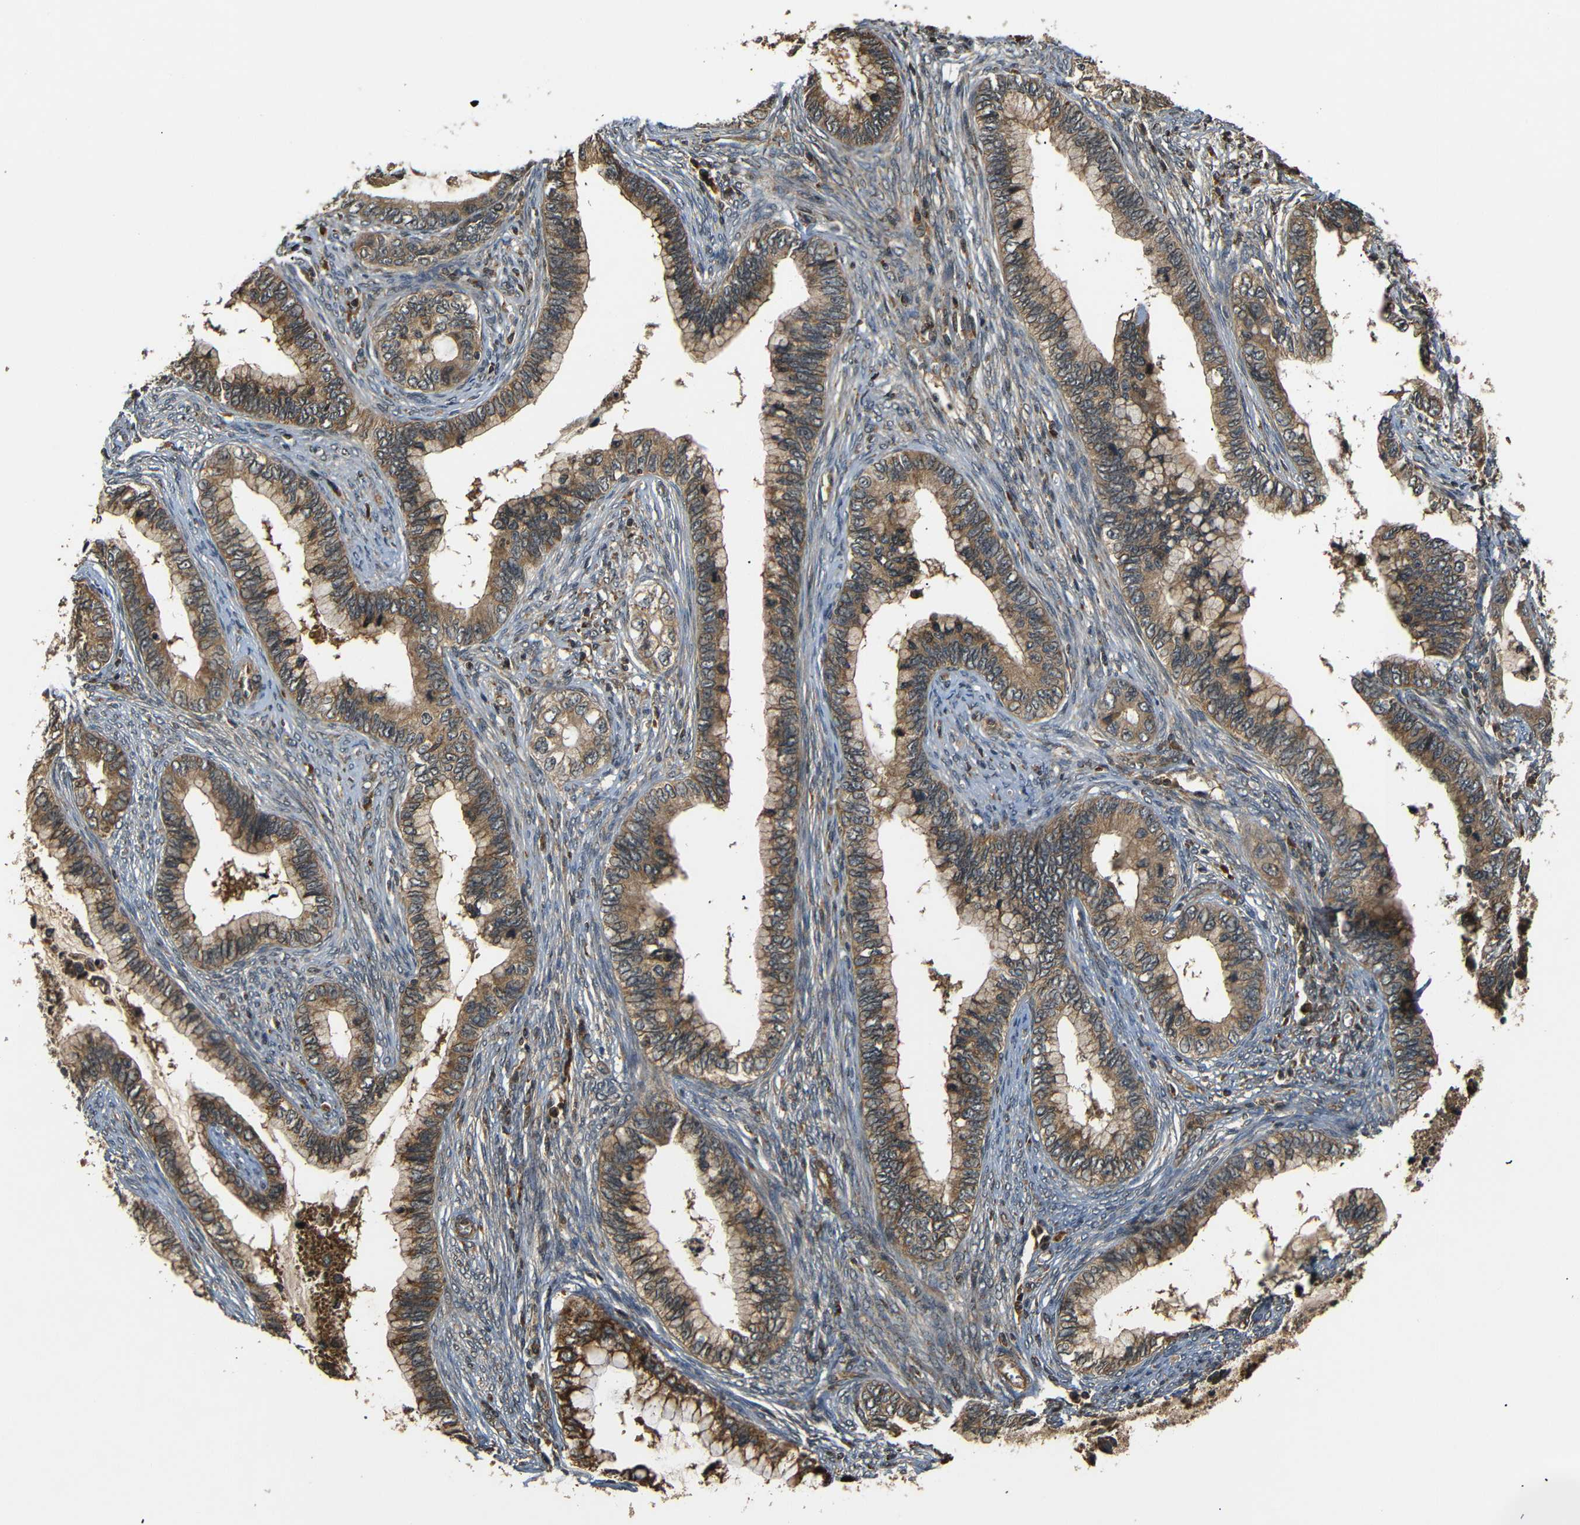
{"staining": {"intensity": "moderate", "quantity": ">75%", "location": "cytoplasmic/membranous"}, "tissue": "cervical cancer", "cell_type": "Tumor cells", "image_type": "cancer", "snomed": [{"axis": "morphology", "description": "Adenocarcinoma, NOS"}, {"axis": "topography", "description": "Cervix"}], "caption": "A medium amount of moderate cytoplasmic/membranous expression is seen in about >75% of tumor cells in cervical adenocarcinoma tissue.", "gene": "TANK", "patient": {"sex": "female", "age": 44}}